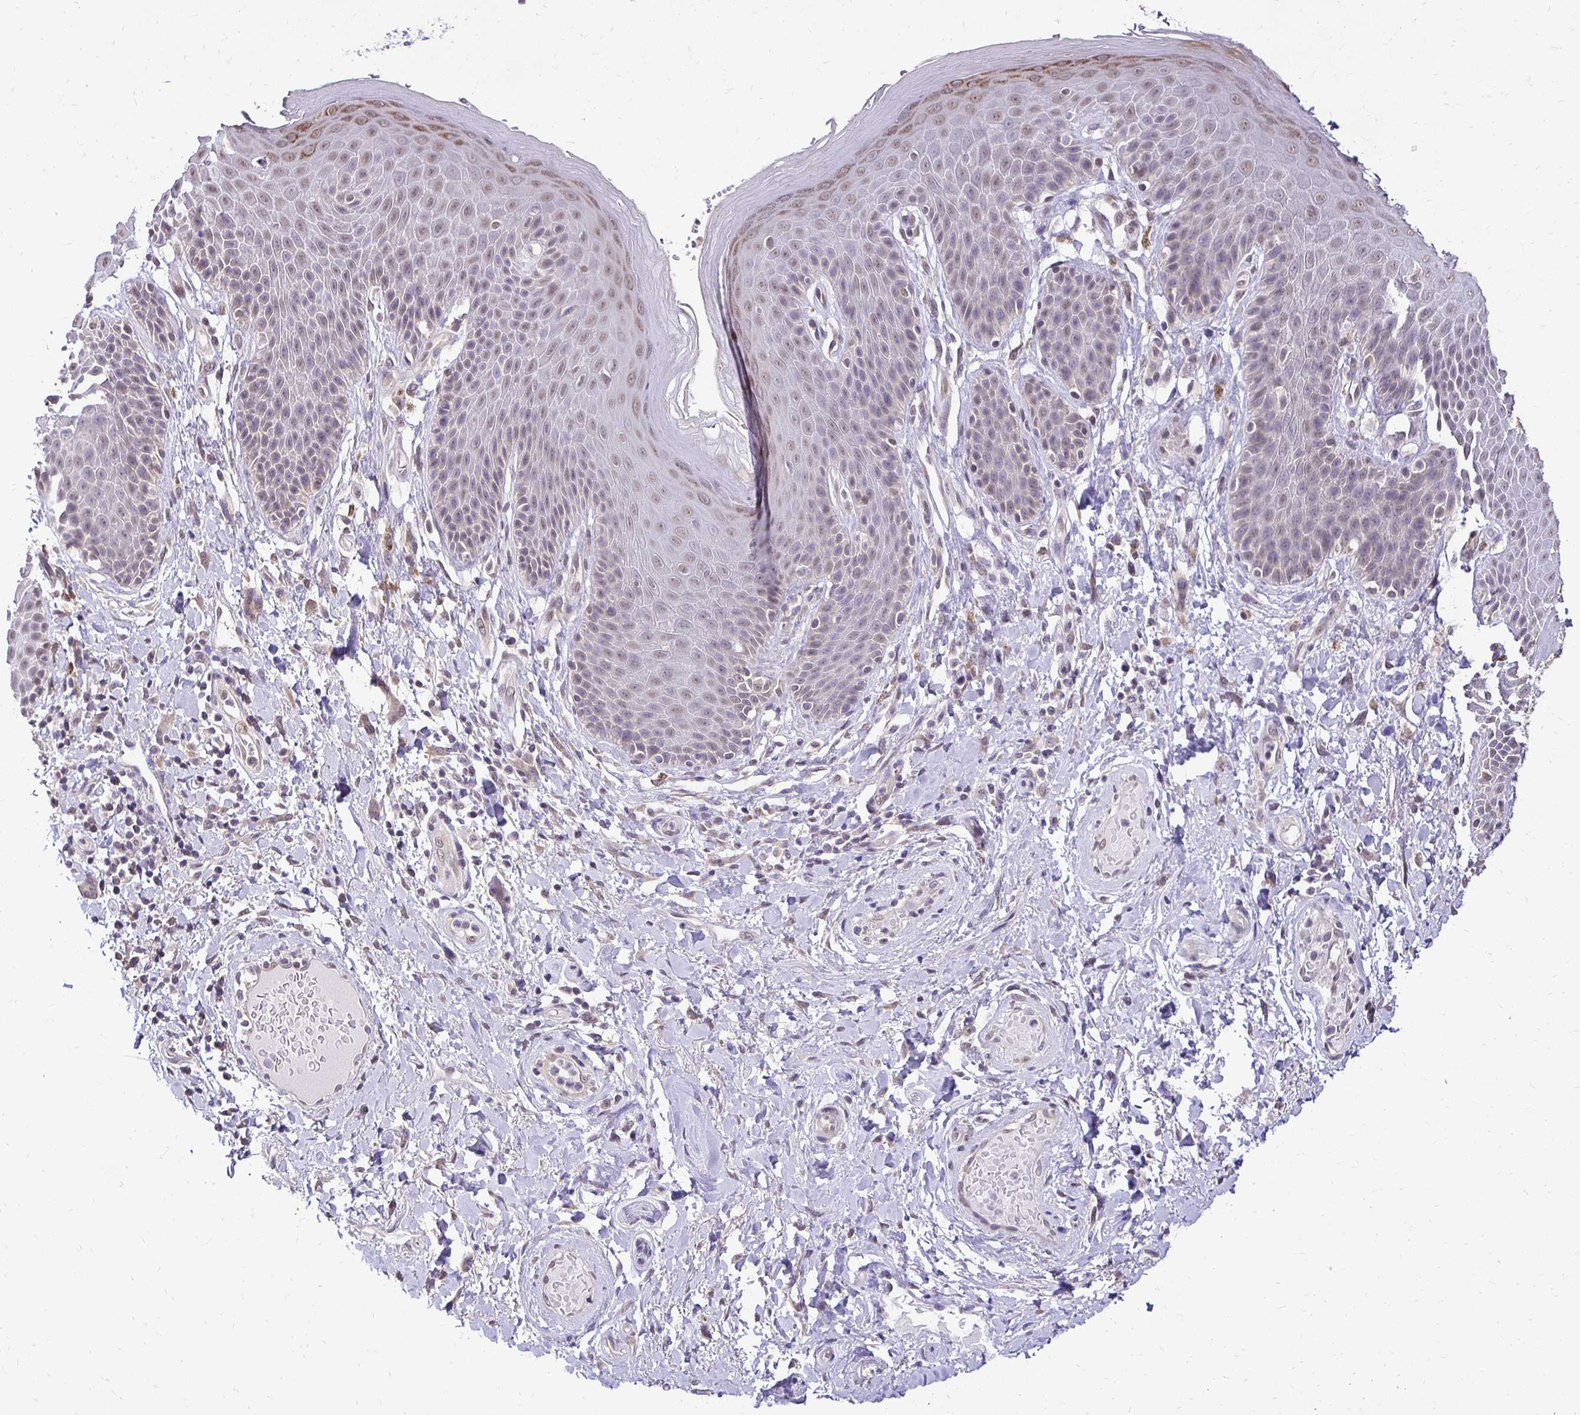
{"staining": {"intensity": "weak", "quantity": "25%-75%", "location": "nuclear"}, "tissue": "skin", "cell_type": "Epidermal cells", "image_type": "normal", "snomed": [{"axis": "morphology", "description": "Normal tissue, NOS"}, {"axis": "topography", "description": "Anal"}, {"axis": "topography", "description": "Peripheral nerve tissue"}], "caption": "A brown stain highlights weak nuclear expression of a protein in epidermal cells of unremarkable human skin. Immunohistochemistry stains the protein in brown and the nuclei are stained blue.", "gene": "RHEBL1", "patient": {"sex": "male", "age": 51}}